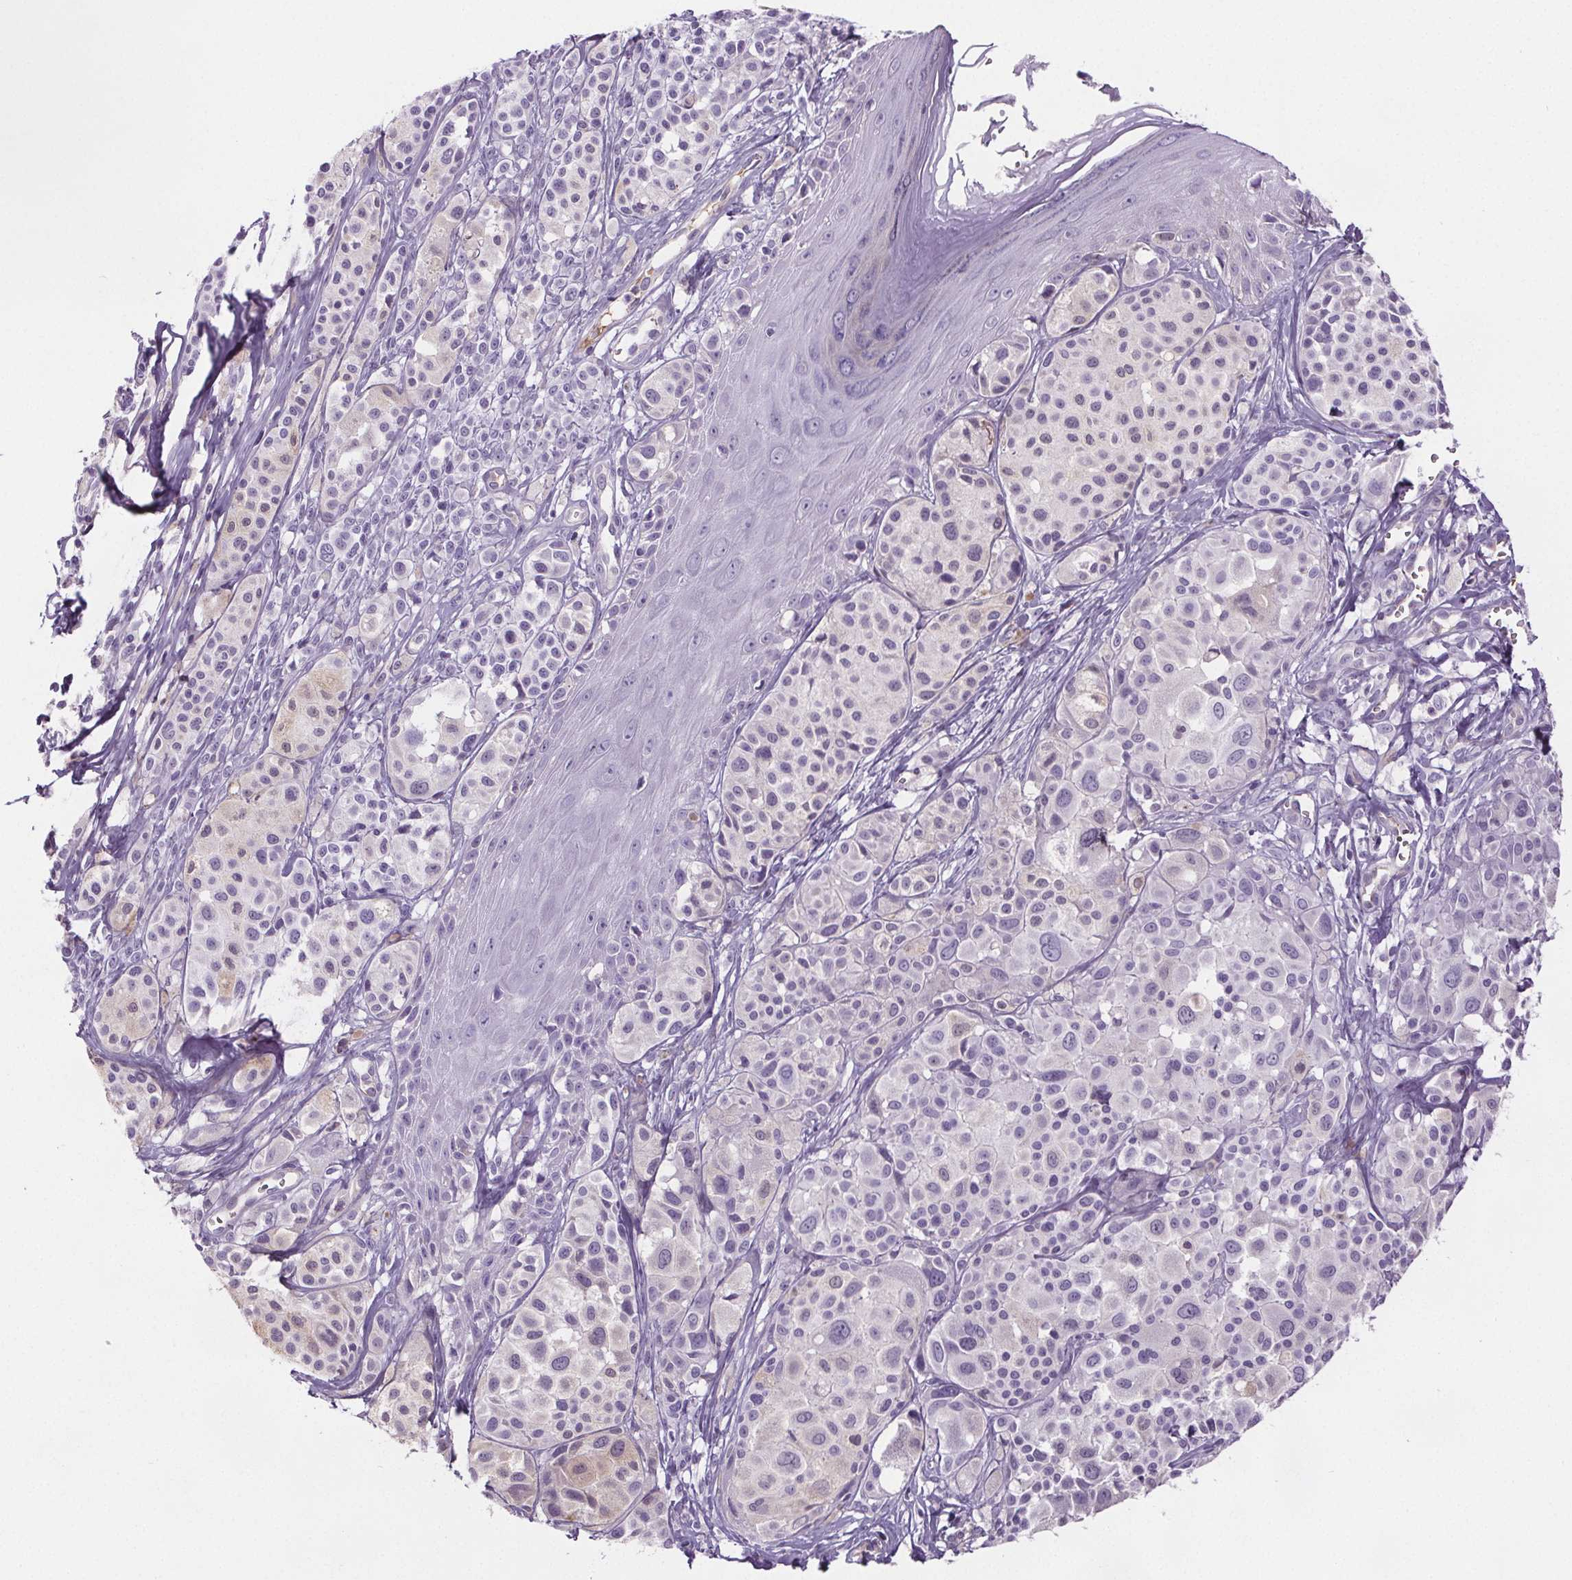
{"staining": {"intensity": "negative", "quantity": "none", "location": "none"}, "tissue": "melanoma", "cell_type": "Tumor cells", "image_type": "cancer", "snomed": [{"axis": "morphology", "description": "Malignant melanoma, NOS"}, {"axis": "topography", "description": "Skin"}], "caption": "Malignant melanoma was stained to show a protein in brown. There is no significant positivity in tumor cells.", "gene": "CD5L", "patient": {"sex": "male", "age": 77}}